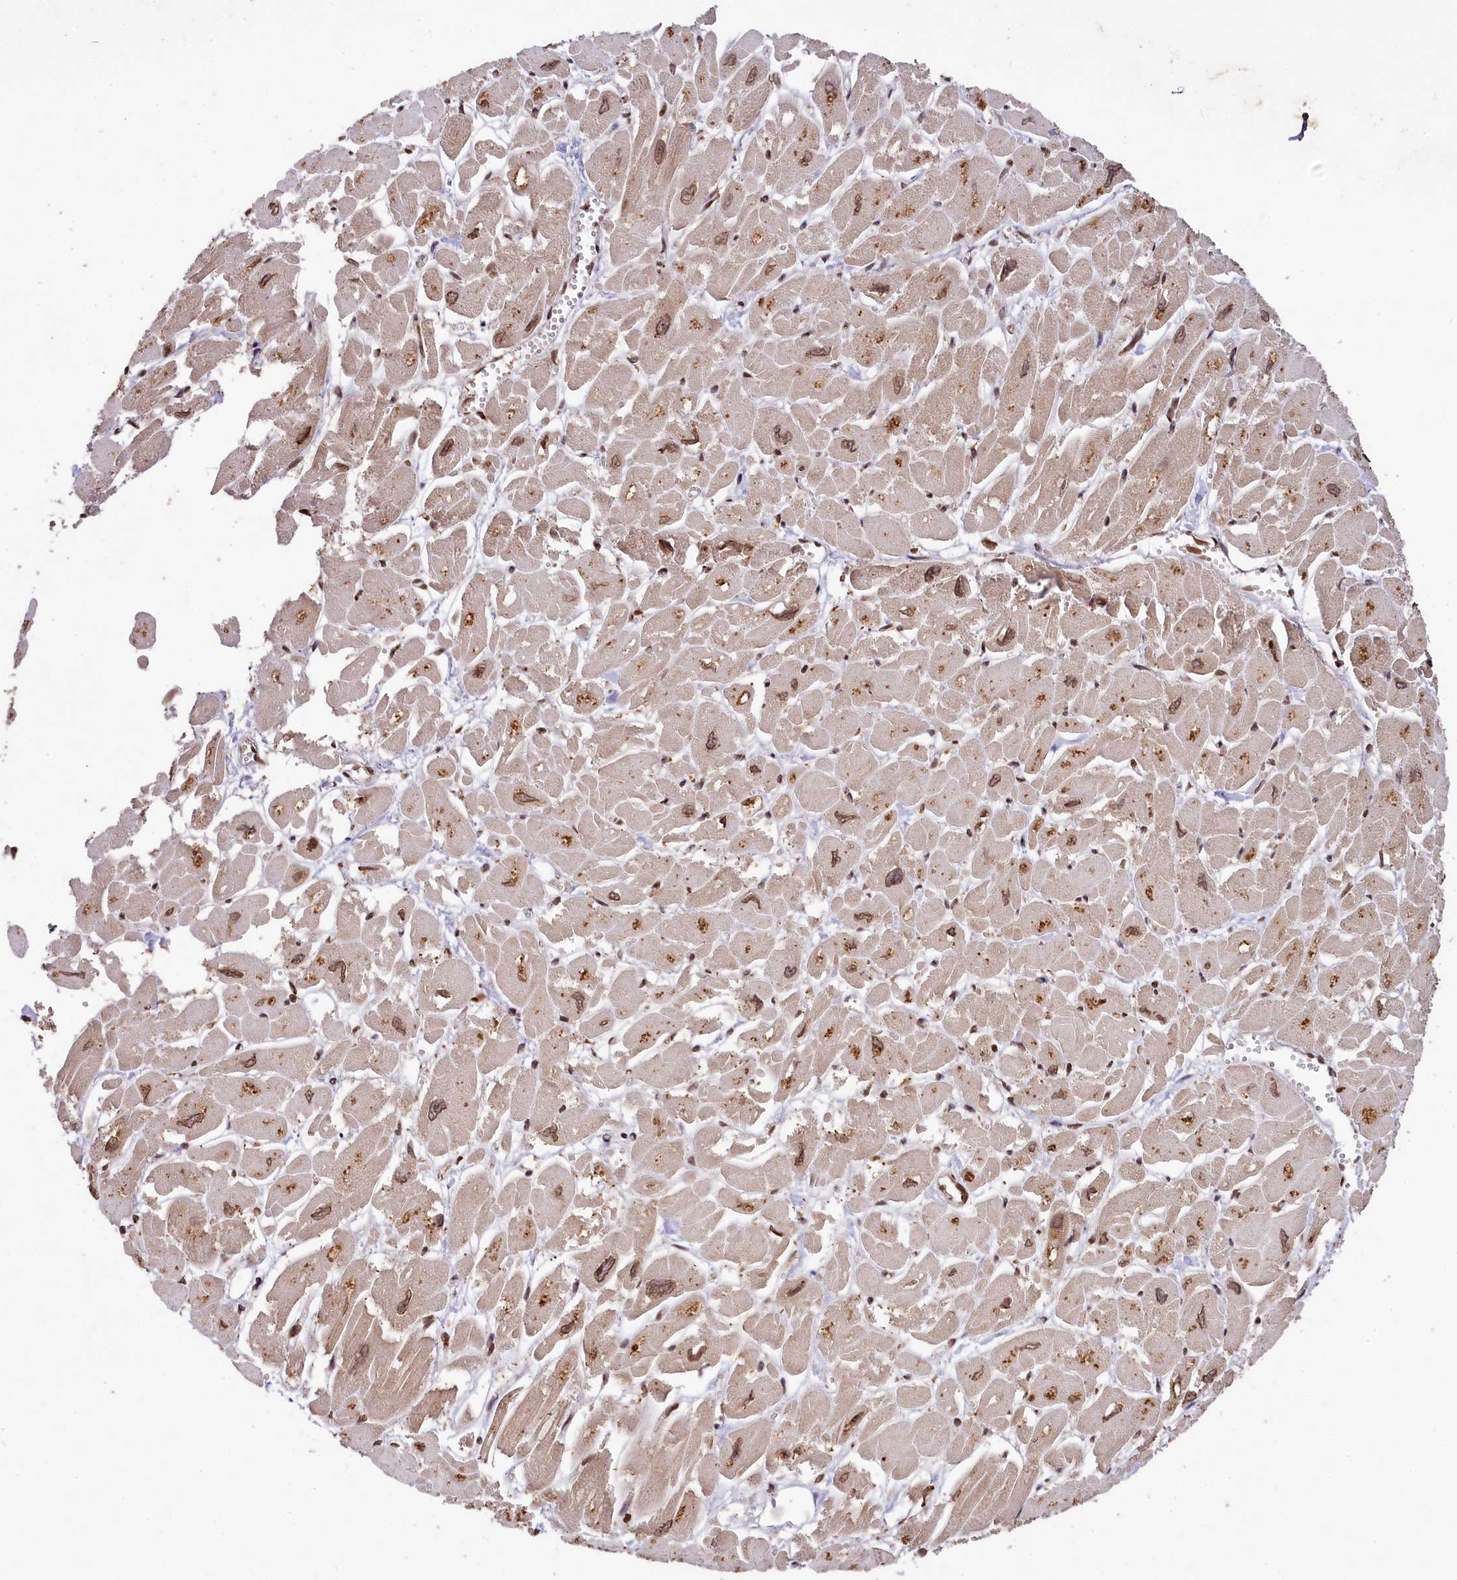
{"staining": {"intensity": "moderate", "quantity": ">75%", "location": "cytoplasmic/membranous,nuclear"}, "tissue": "heart muscle", "cell_type": "Cardiomyocytes", "image_type": "normal", "snomed": [{"axis": "morphology", "description": "Normal tissue, NOS"}, {"axis": "topography", "description": "Heart"}], "caption": "Benign heart muscle shows moderate cytoplasmic/membranous,nuclear expression in approximately >75% of cardiomyocytes The protein is shown in brown color, while the nuclei are stained blue..", "gene": "LARP4", "patient": {"sex": "male", "age": 54}}